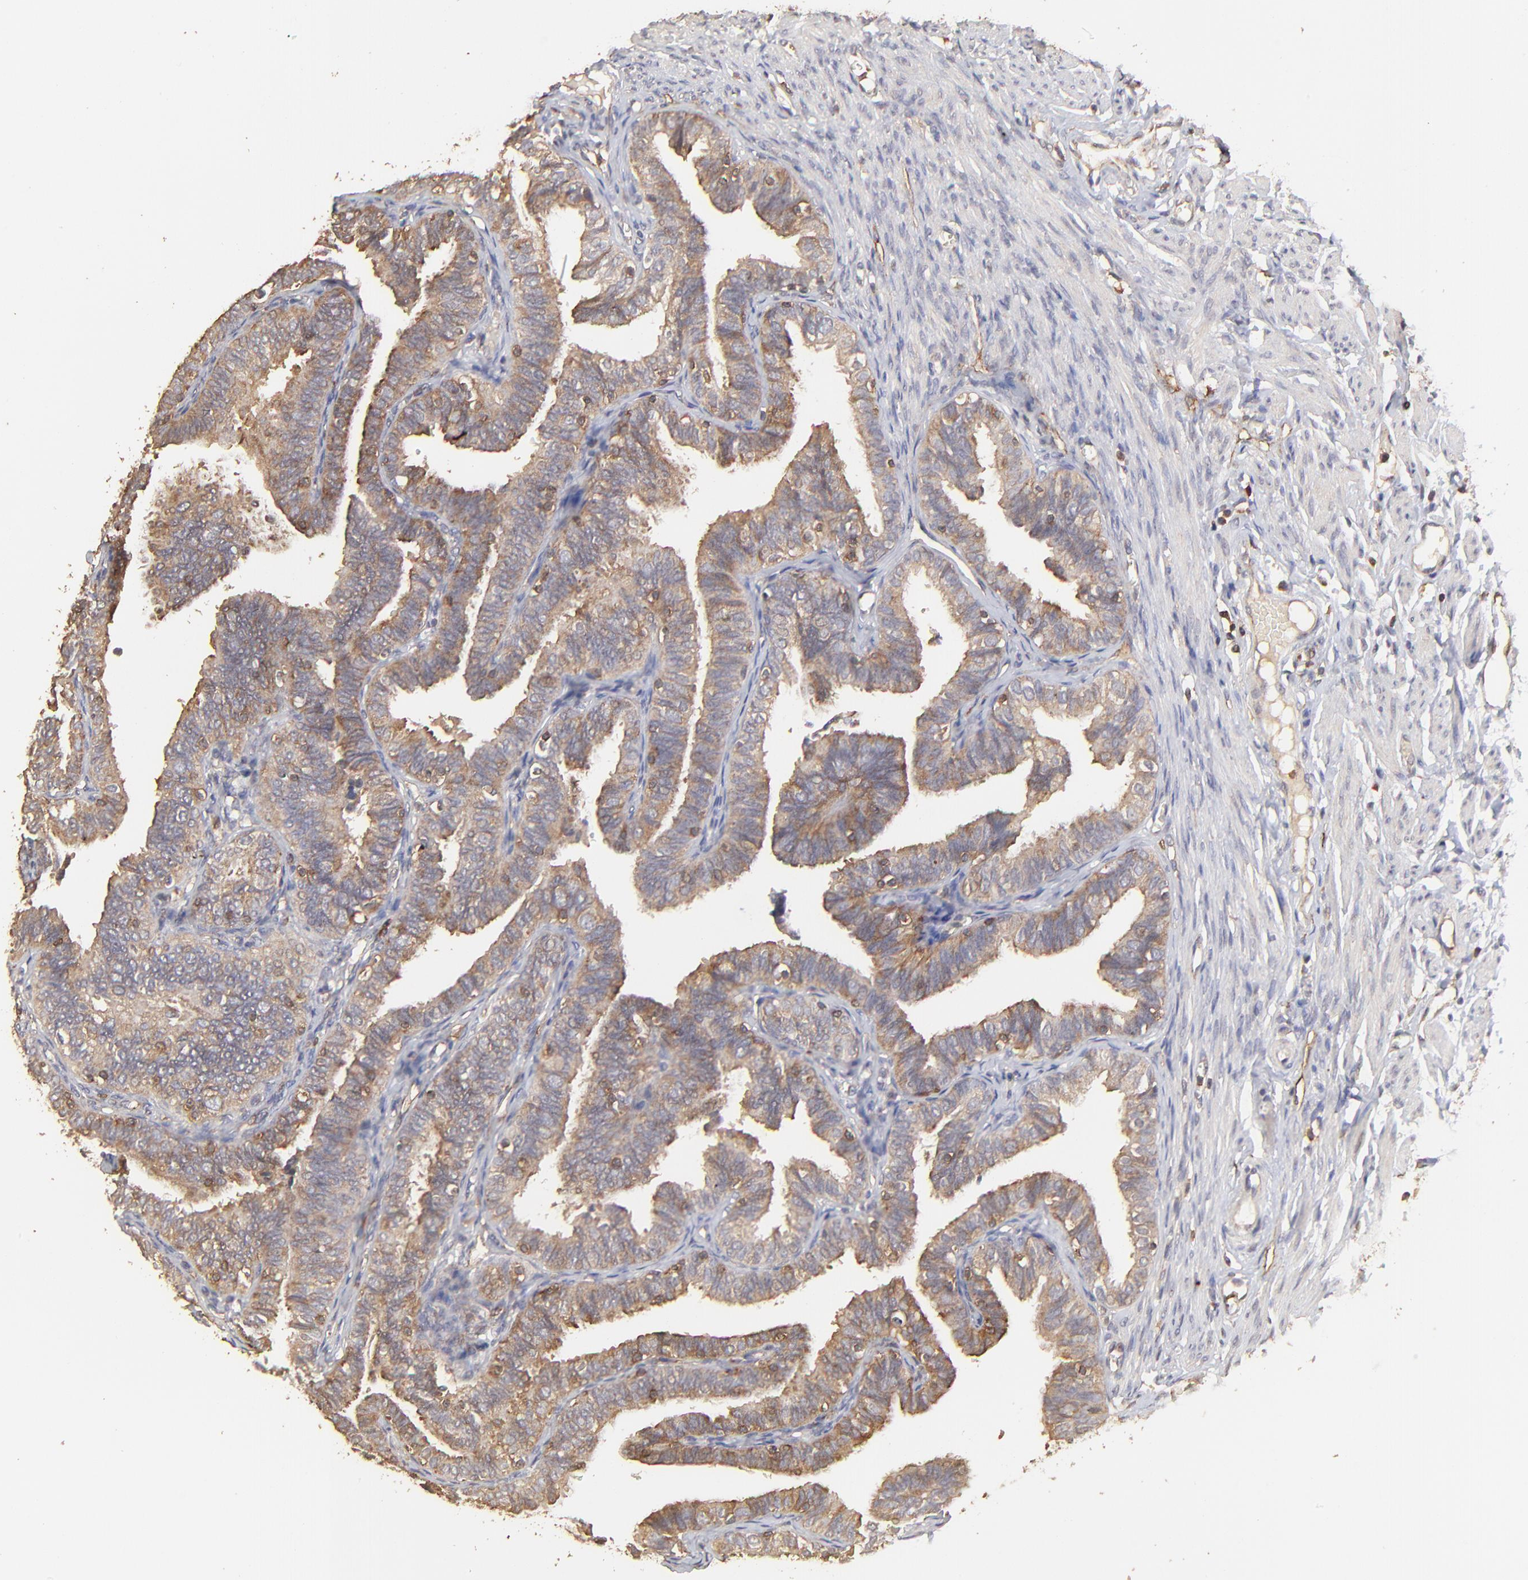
{"staining": {"intensity": "moderate", "quantity": ">75%", "location": "cytoplasmic/membranous"}, "tissue": "fallopian tube", "cell_type": "Glandular cells", "image_type": "normal", "snomed": [{"axis": "morphology", "description": "Normal tissue, NOS"}, {"axis": "topography", "description": "Fallopian tube"}], "caption": "Immunohistochemical staining of normal human fallopian tube demonstrates >75% levels of moderate cytoplasmic/membranous protein staining in about >75% of glandular cells. The staining is performed using DAB (3,3'-diaminobenzidine) brown chromogen to label protein expression. The nuclei are counter-stained blue using hematoxylin.", "gene": "STON2", "patient": {"sex": "female", "age": 46}}